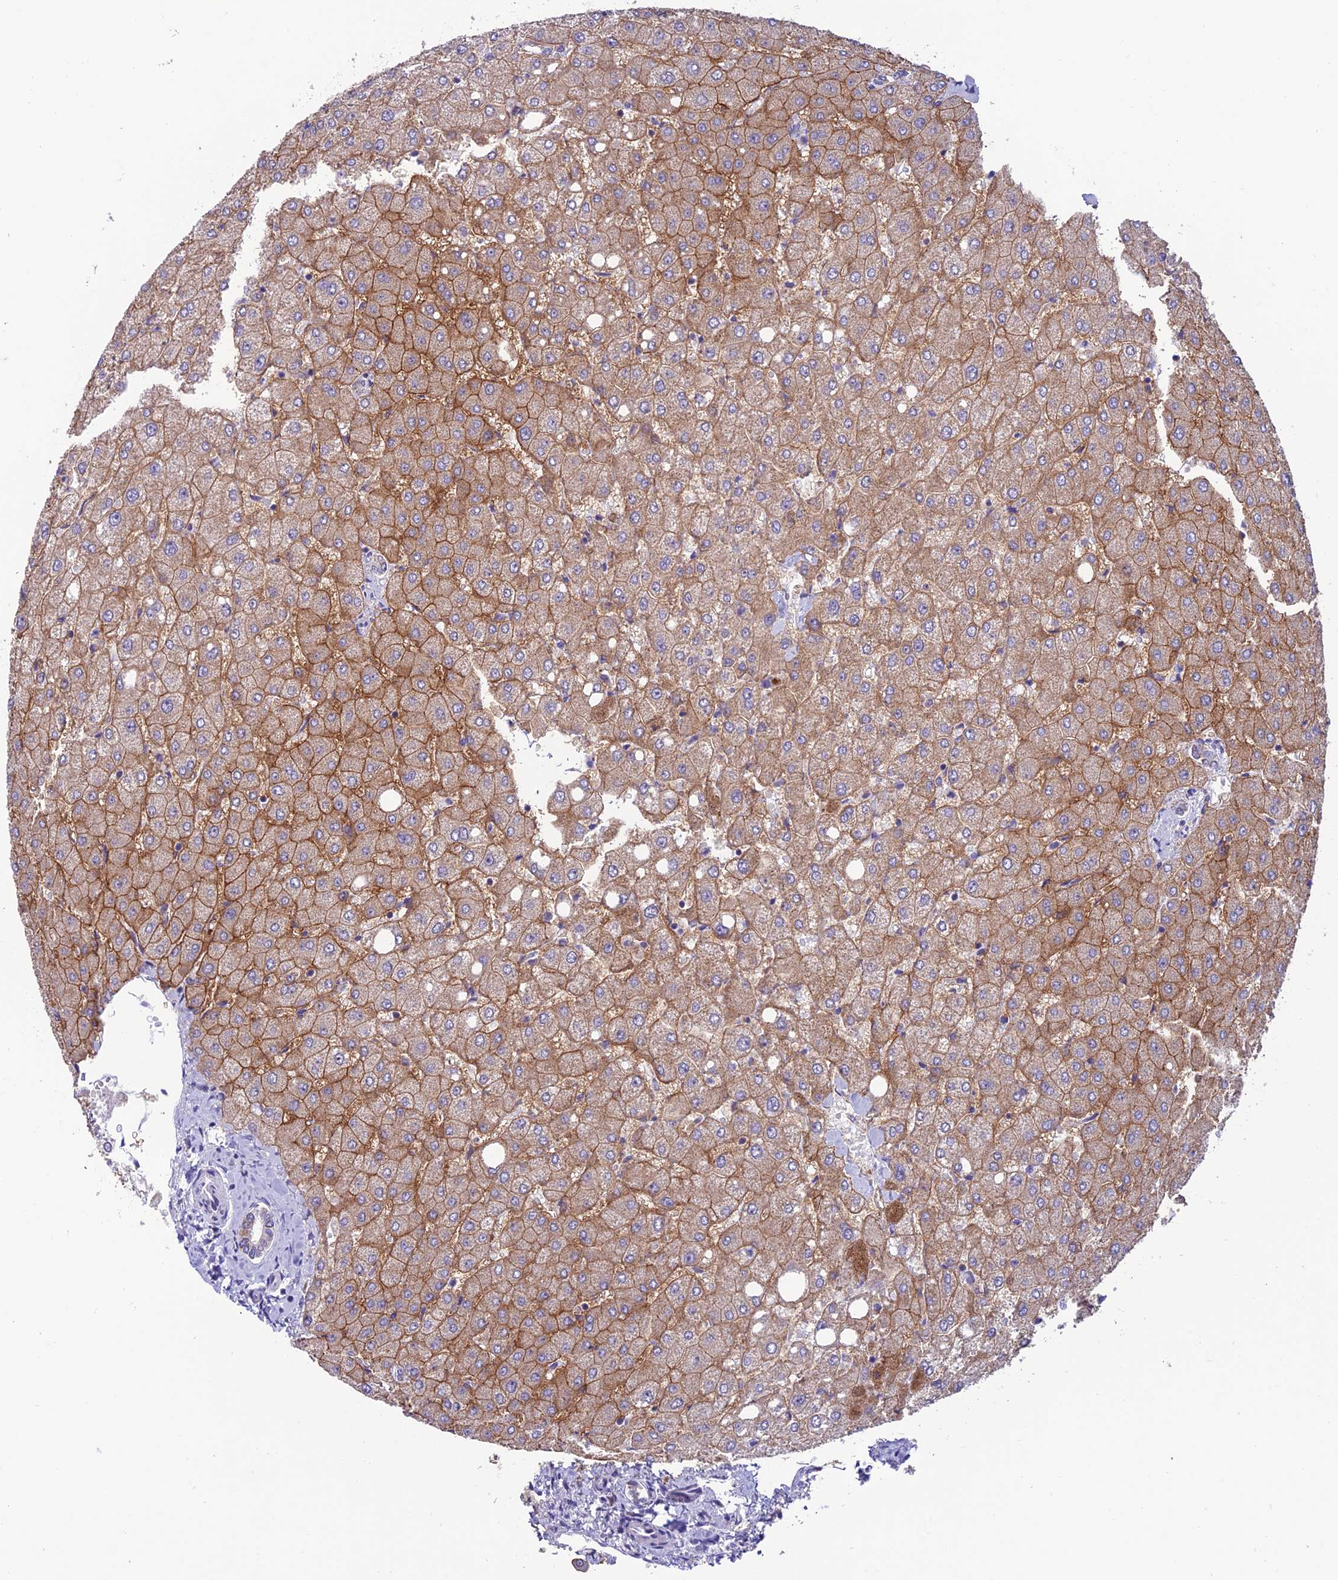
{"staining": {"intensity": "weak", "quantity": "<25%", "location": "cytoplasmic/membranous"}, "tissue": "liver", "cell_type": "Cholangiocytes", "image_type": "normal", "snomed": [{"axis": "morphology", "description": "Normal tissue, NOS"}, {"axis": "topography", "description": "Liver"}], "caption": "High power microscopy image of an immunohistochemistry histopathology image of benign liver, revealing no significant expression in cholangiocytes.", "gene": "SLC10A1", "patient": {"sex": "female", "age": 54}}